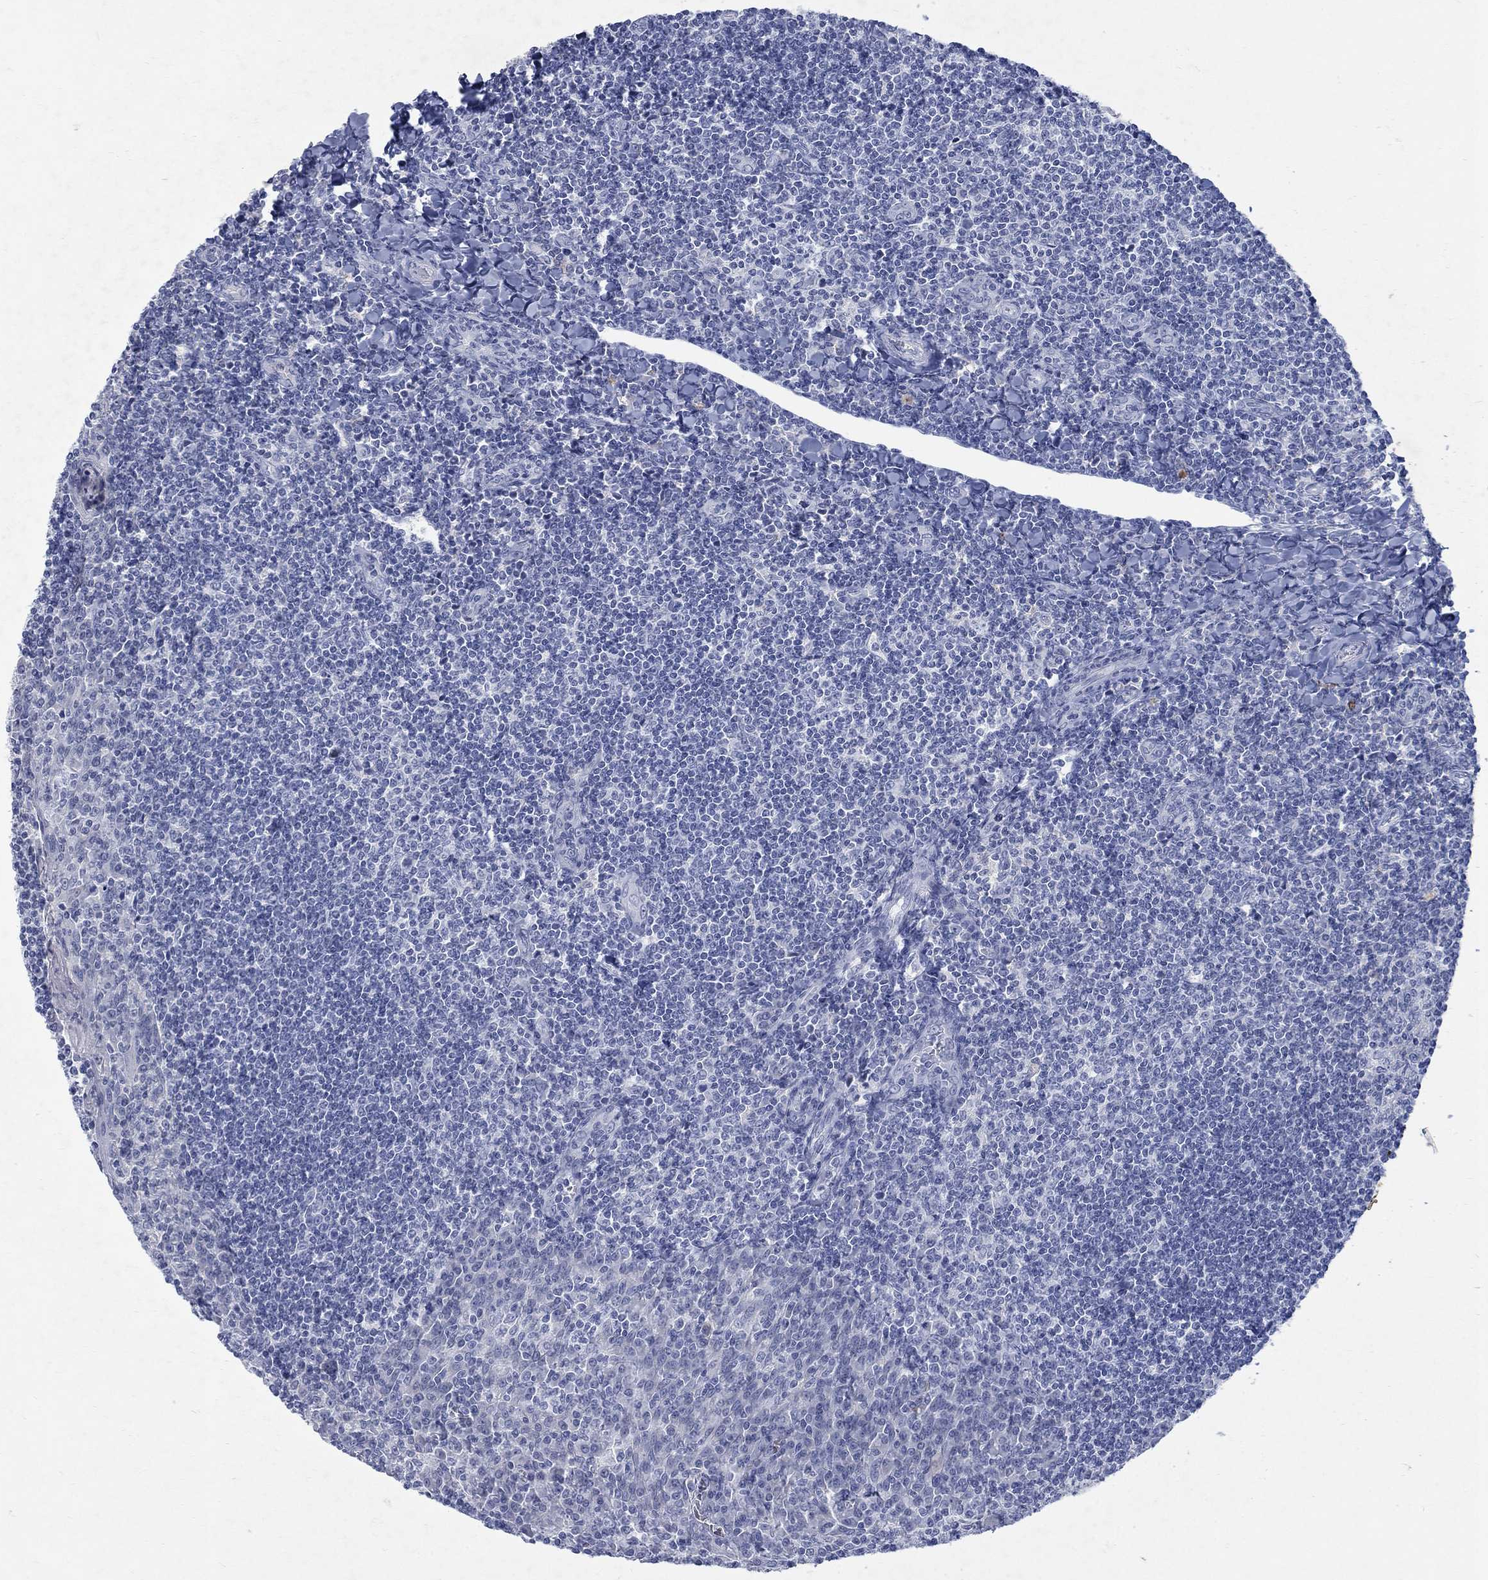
{"staining": {"intensity": "negative", "quantity": "none", "location": "none"}, "tissue": "tonsil", "cell_type": "Germinal center cells", "image_type": "normal", "snomed": [{"axis": "morphology", "description": "Normal tissue, NOS"}, {"axis": "topography", "description": "Tonsil"}], "caption": "This is an IHC histopathology image of benign human tonsil. There is no expression in germinal center cells.", "gene": "RFTN2", "patient": {"sex": "female", "age": 12}}